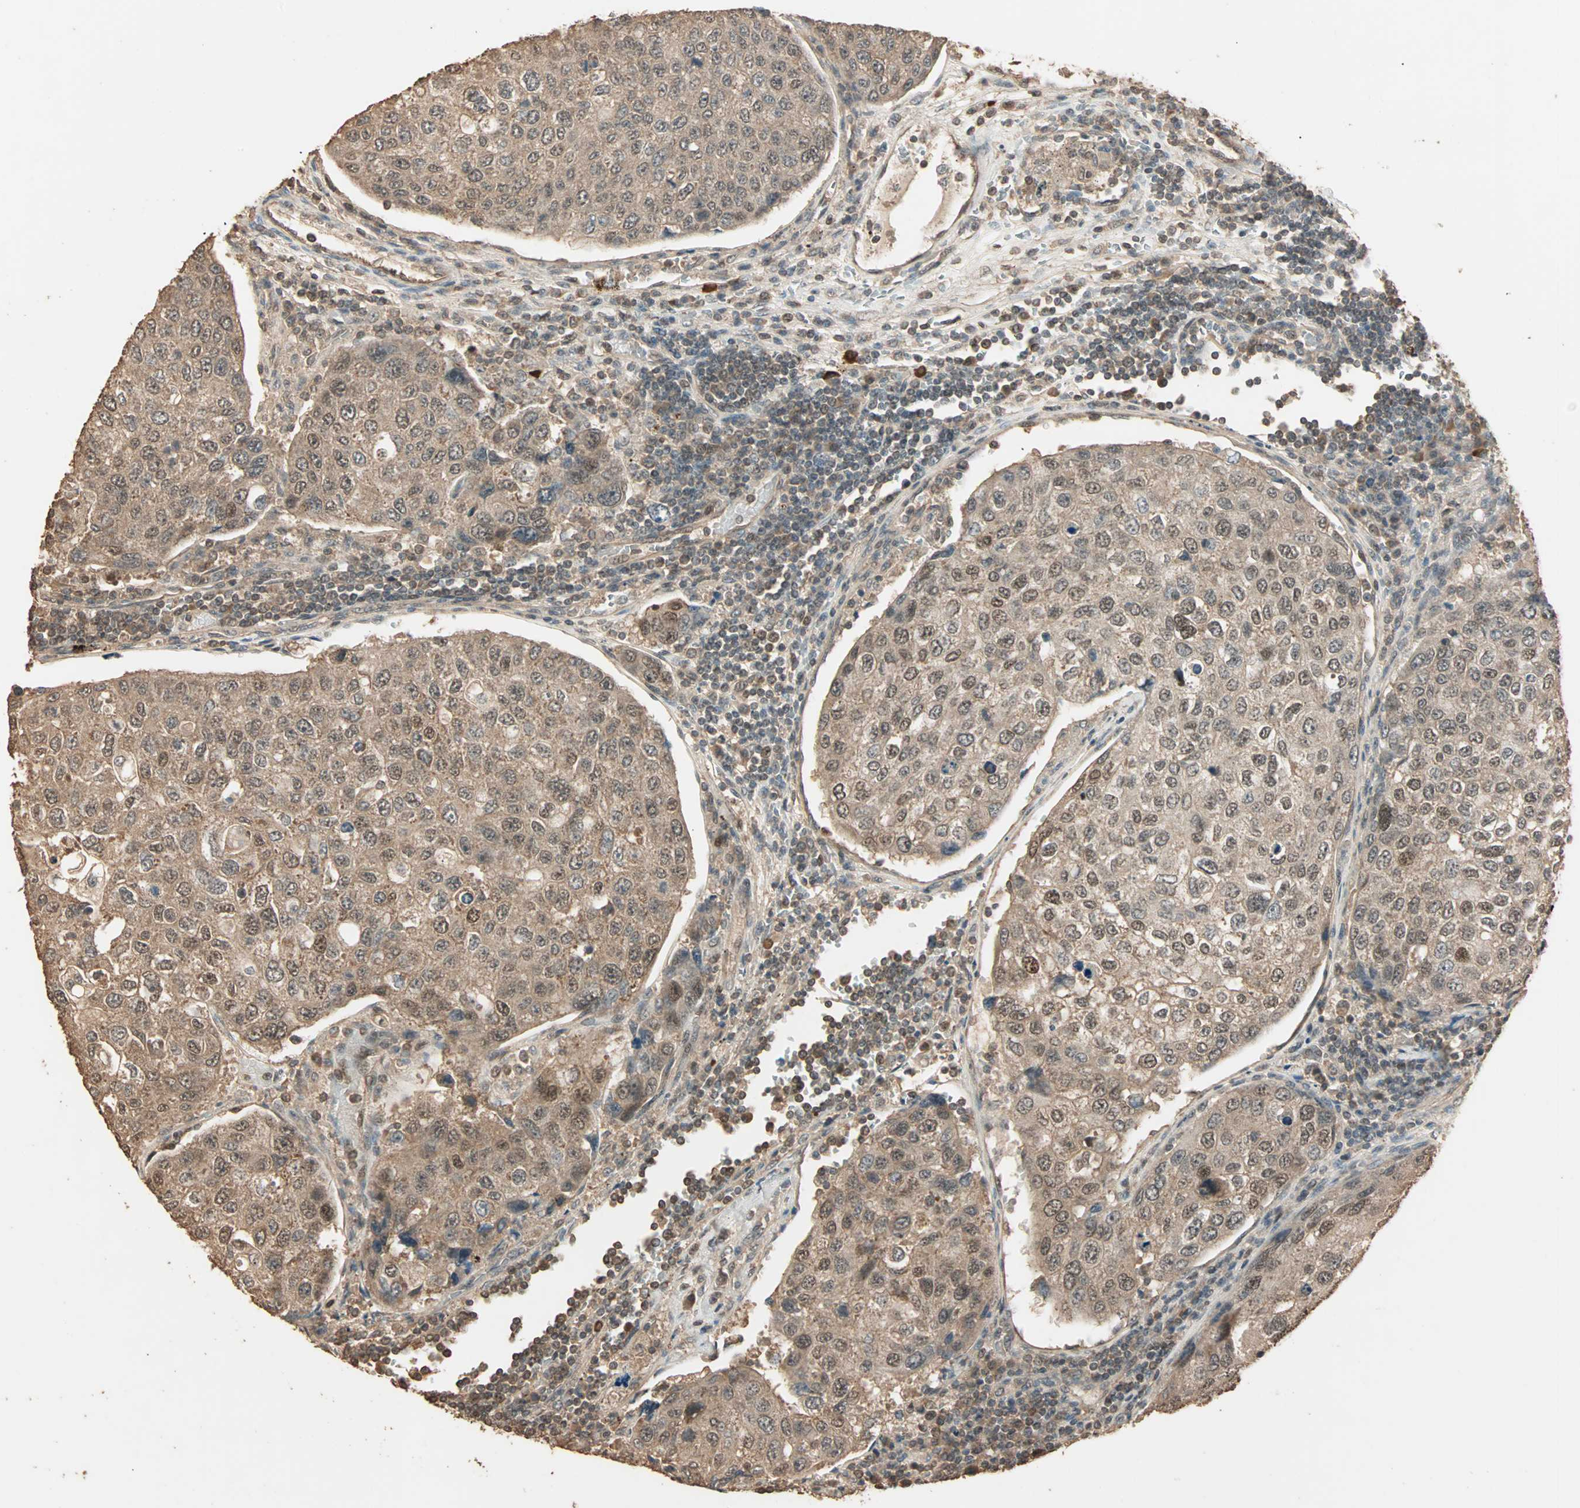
{"staining": {"intensity": "moderate", "quantity": ">75%", "location": "cytoplasmic/membranous,nuclear"}, "tissue": "urothelial cancer", "cell_type": "Tumor cells", "image_type": "cancer", "snomed": [{"axis": "morphology", "description": "Urothelial carcinoma, High grade"}, {"axis": "topography", "description": "Lymph node"}, {"axis": "topography", "description": "Urinary bladder"}], "caption": "Urothelial cancer was stained to show a protein in brown. There is medium levels of moderate cytoplasmic/membranous and nuclear staining in about >75% of tumor cells. (IHC, brightfield microscopy, high magnification).", "gene": "ZBTB33", "patient": {"sex": "male", "age": 51}}